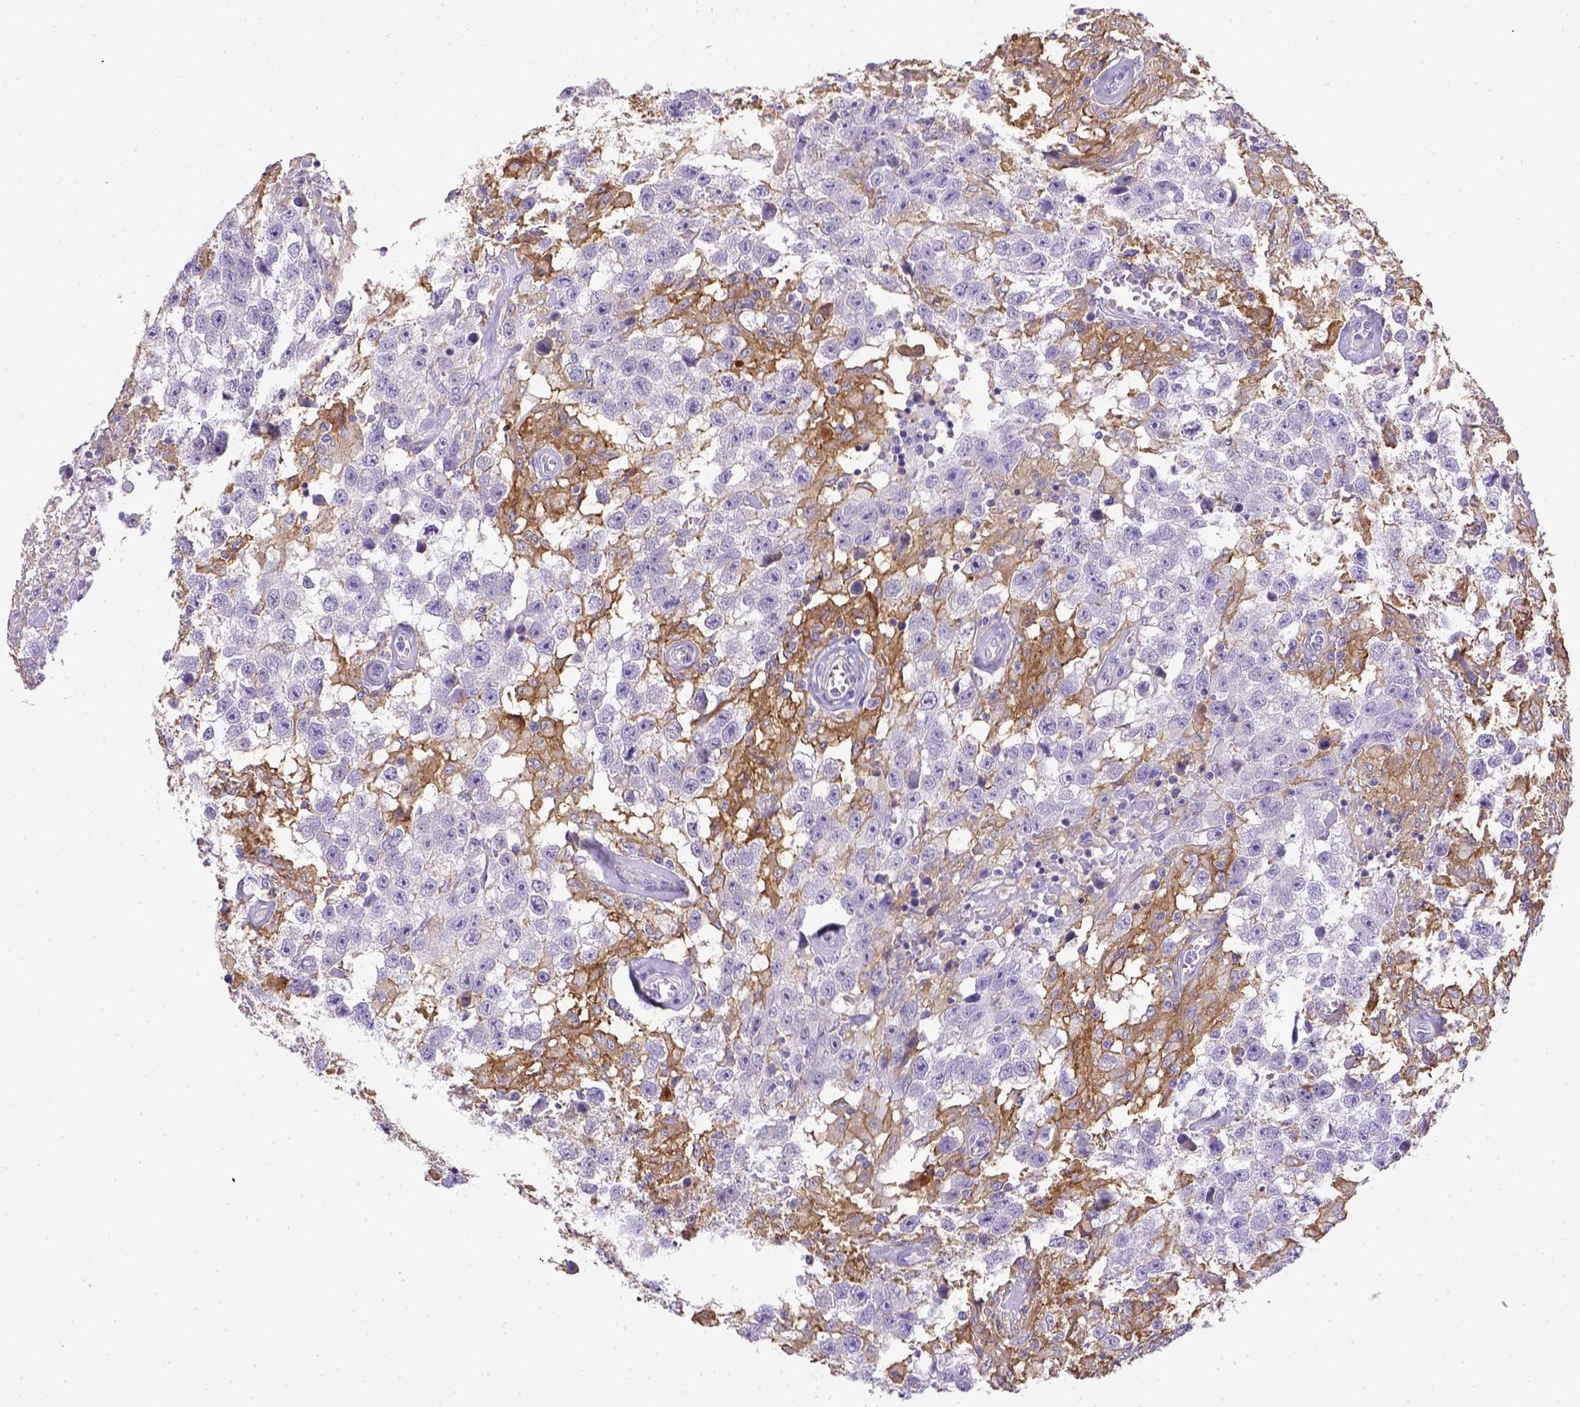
{"staining": {"intensity": "negative", "quantity": "none", "location": "none"}, "tissue": "testis cancer", "cell_type": "Tumor cells", "image_type": "cancer", "snomed": [{"axis": "morphology", "description": "Seminoma, NOS"}, {"axis": "topography", "description": "Testis"}], "caption": "IHC of human seminoma (testis) displays no staining in tumor cells.", "gene": "CD40", "patient": {"sex": "male", "age": 43}}